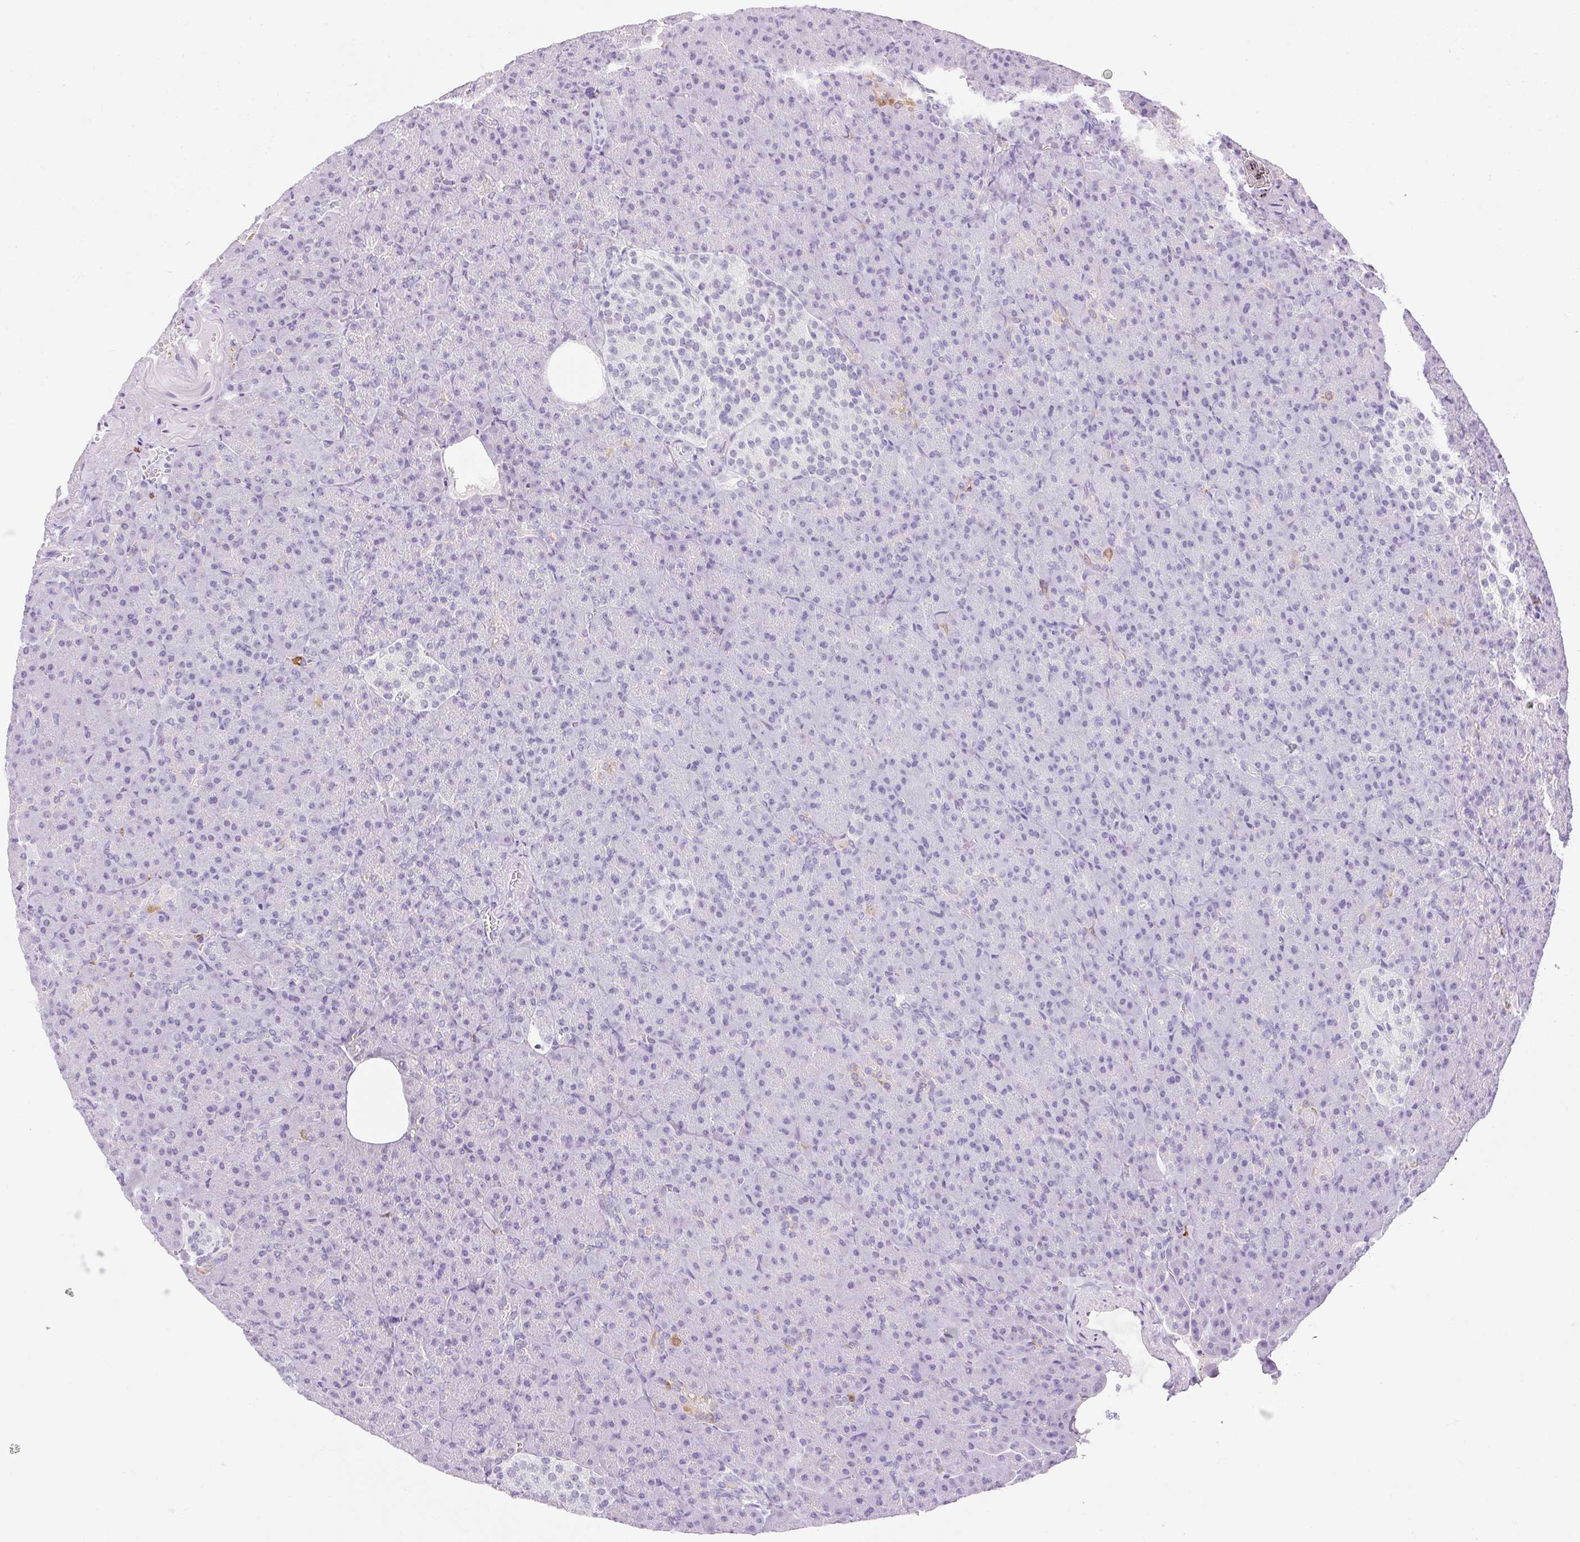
{"staining": {"intensity": "negative", "quantity": "none", "location": "none"}, "tissue": "pancreas", "cell_type": "Exocrine glandular cells", "image_type": "normal", "snomed": [{"axis": "morphology", "description": "Normal tissue, NOS"}, {"axis": "topography", "description": "Pancreas"}], "caption": "Pancreas was stained to show a protein in brown. There is no significant expression in exocrine glandular cells. The staining is performed using DAB brown chromogen with nuclei counter-stained in using hematoxylin.", "gene": "SIGLEC1", "patient": {"sex": "female", "age": 74}}